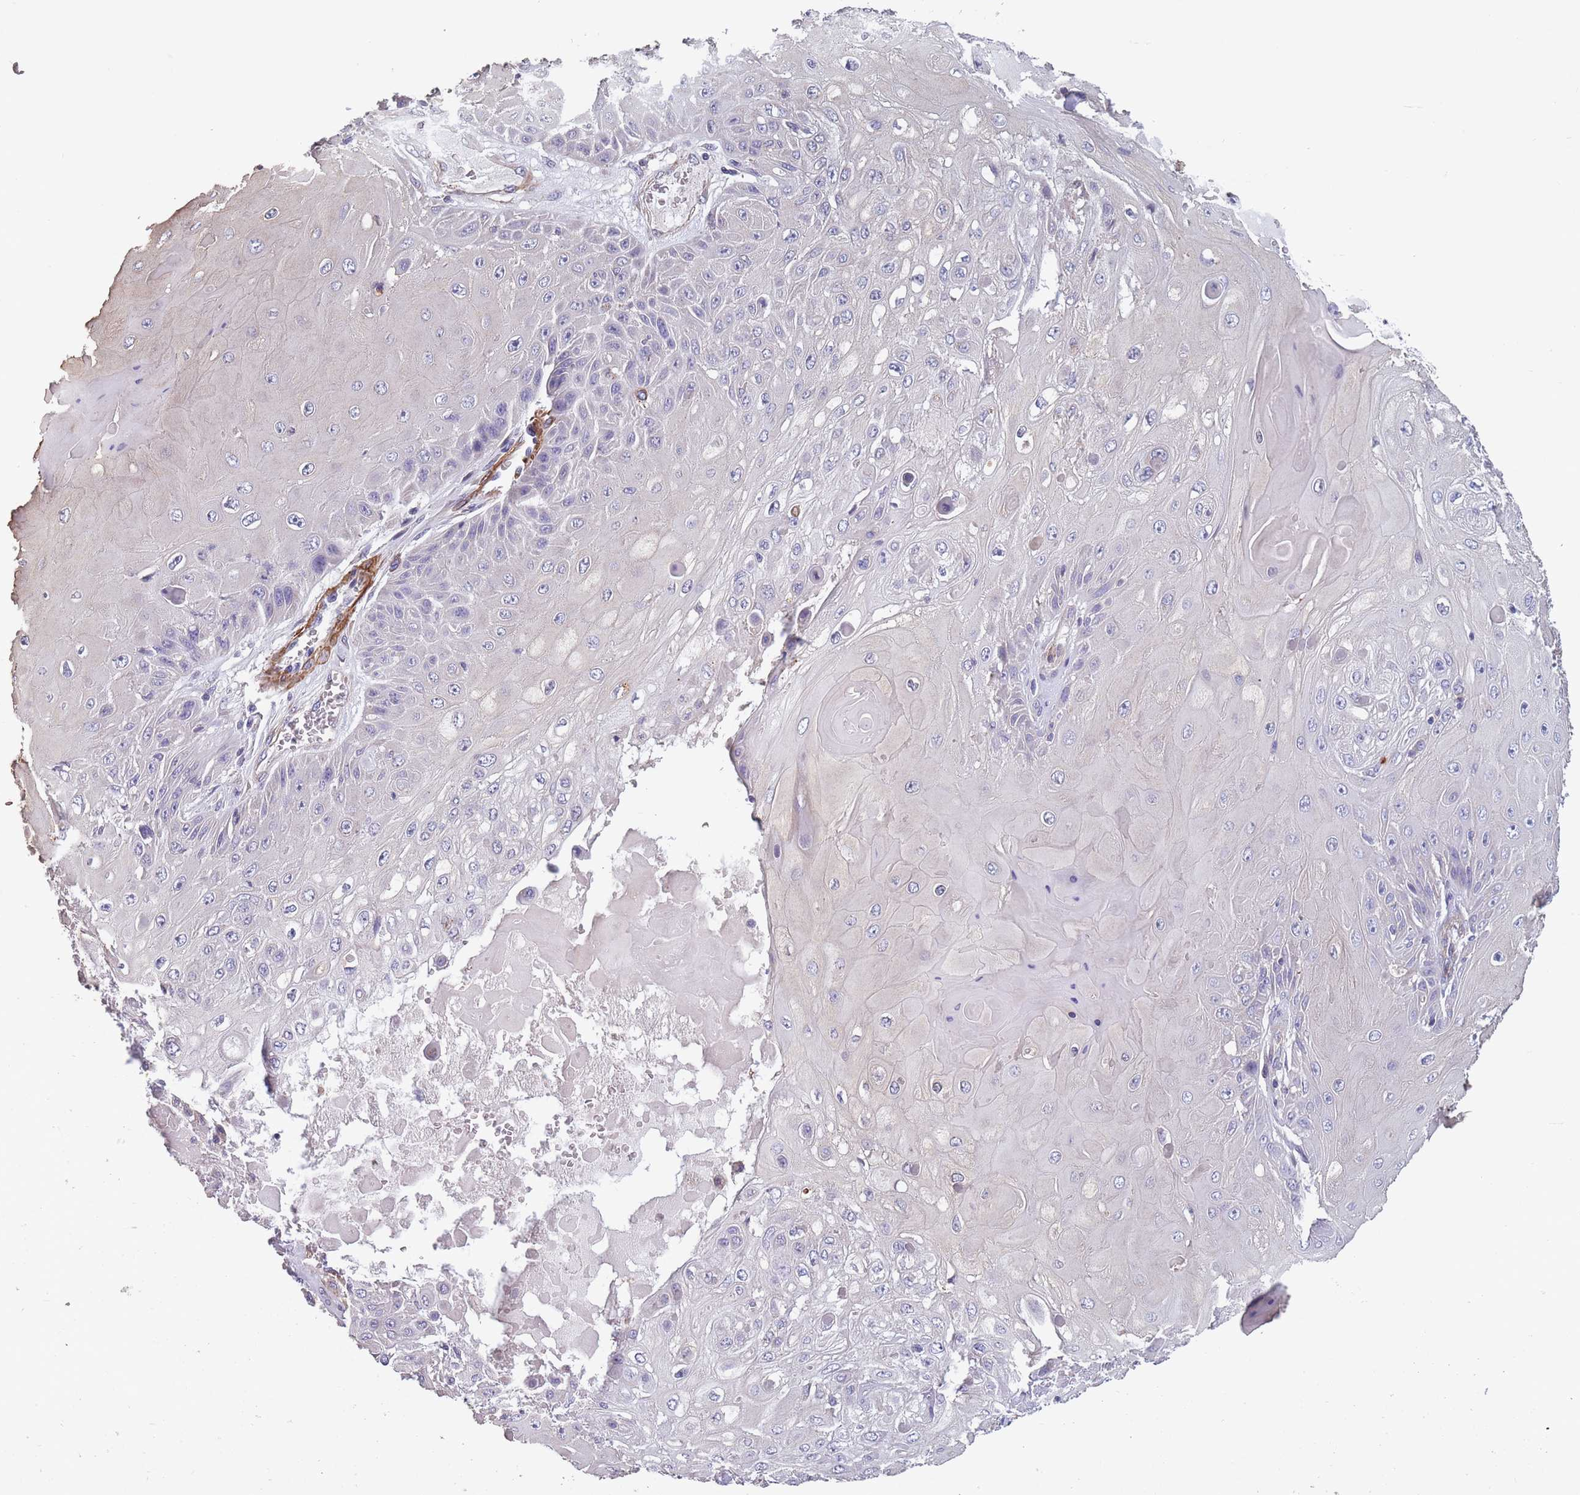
{"staining": {"intensity": "negative", "quantity": "none", "location": "none"}, "tissue": "skin cancer", "cell_type": "Tumor cells", "image_type": "cancer", "snomed": [{"axis": "morphology", "description": "Normal tissue, NOS"}, {"axis": "morphology", "description": "Squamous cell carcinoma, NOS"}, {"axis": "topography", "description": "Skin"}, {"axis": "topography", "description": "Cartilage tissue"}], "caption": "Immunohistochemistry photomicrograph of neoplastic tissue: skin cancer (squamous cell carcinoma) stained with DAB displays no significant protein positivity in tumor cells.", "gene": "TOMM40L", "patient": {"sex": "female", "age": 79}}